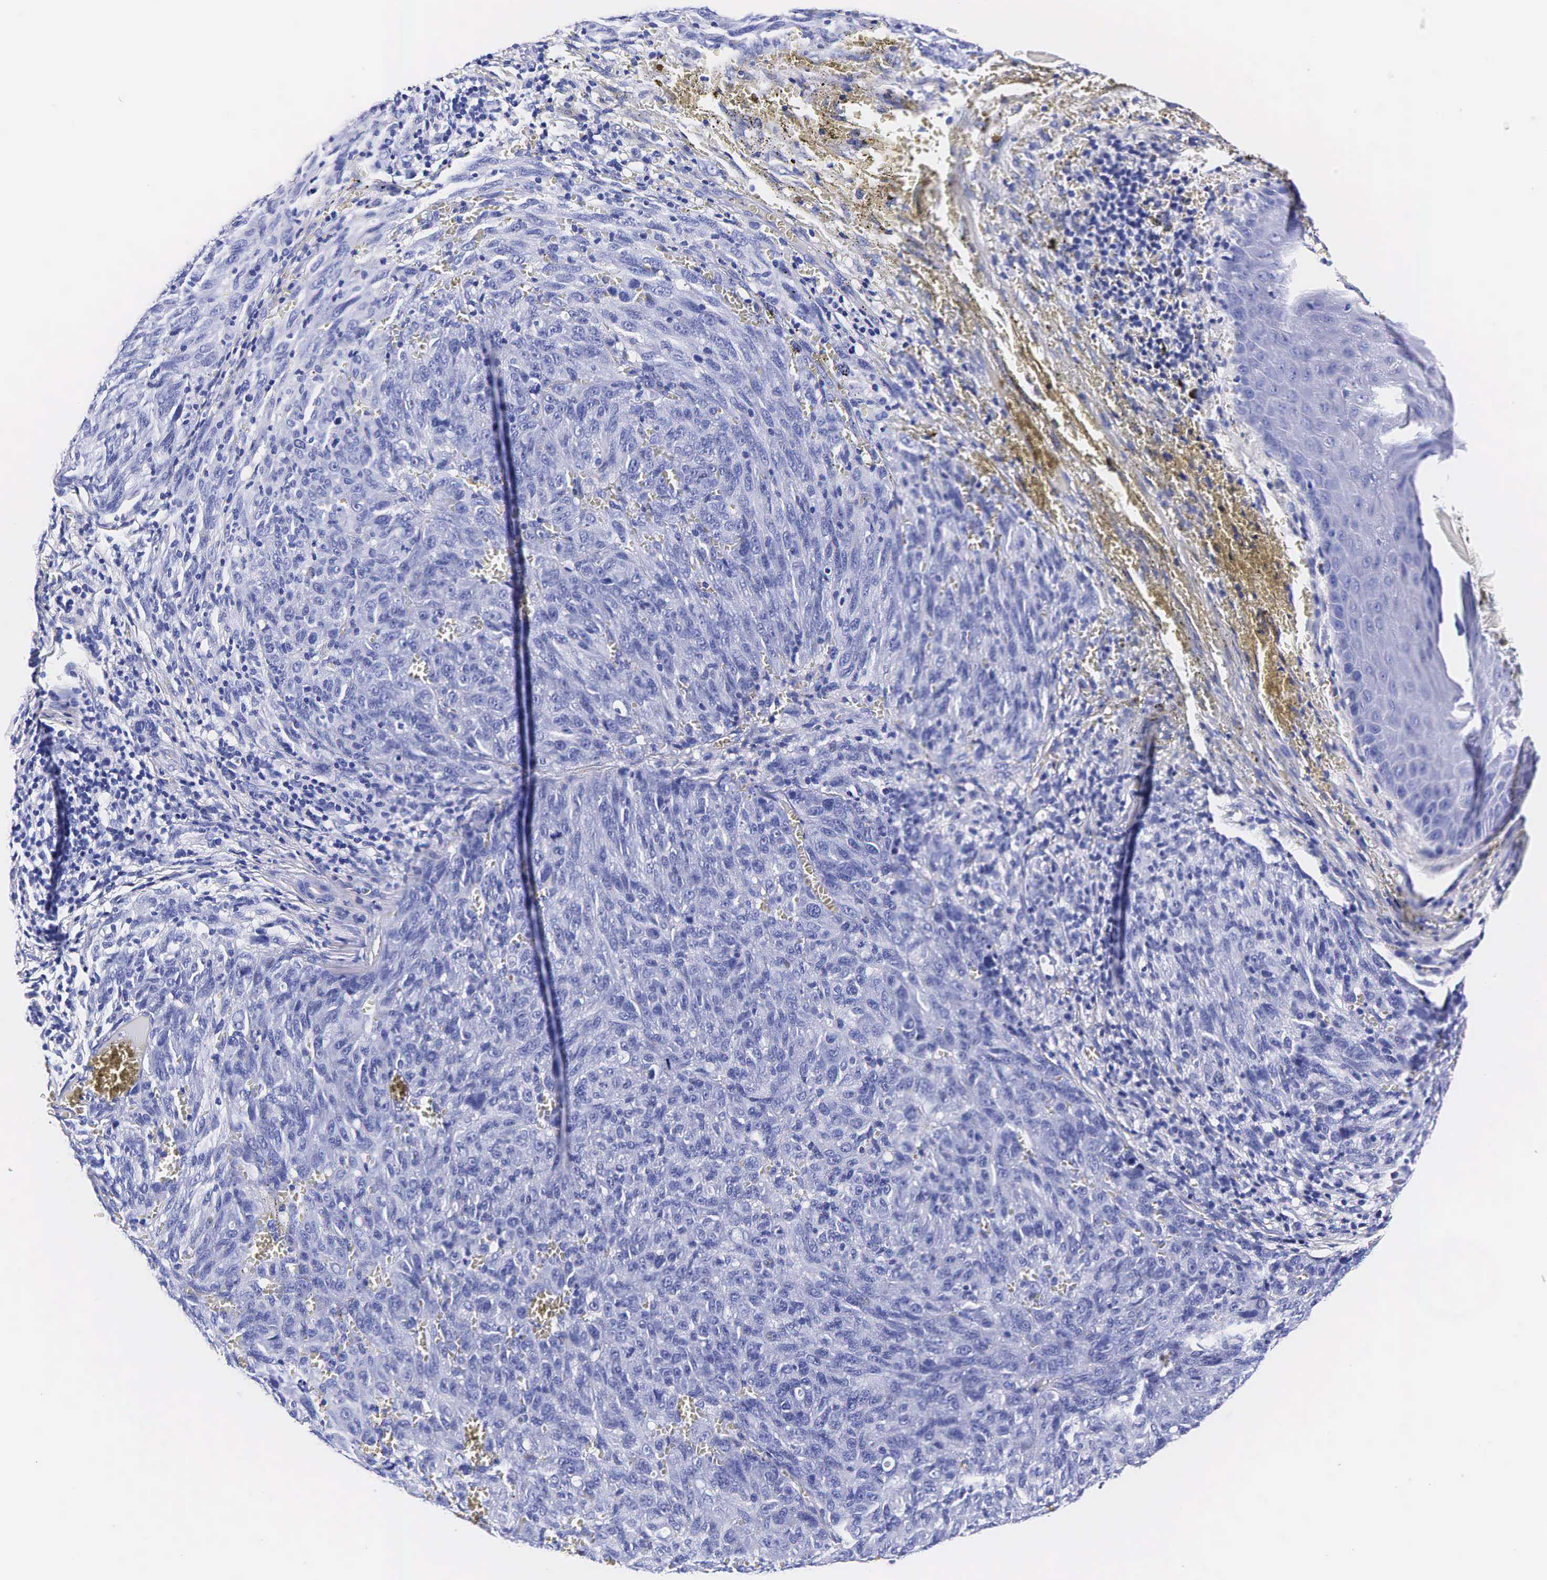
{"staining": {"intensity": "negative", "quantity": "none", "location": "none"}, "tissue": "melanoma", "cell_type": "Tumor cells", "image_type": "cancer", "snomed": [{"axis": "morphology", "description": "Malignant melanoma, NOS"}, {"axis": "topography", "description": "Skin"}], "caption": "High magnification brightfield microscopy of melanoma stained with DAB (3,3'-diaminobenzidine) (brown) and counterstained with hematoxylin (blue): tumor cells show no significant positivity. (DAB immunohistochemistry, high magnification).", "gene": "KLK3", "patient": {"sex": "male", "age": 76}}